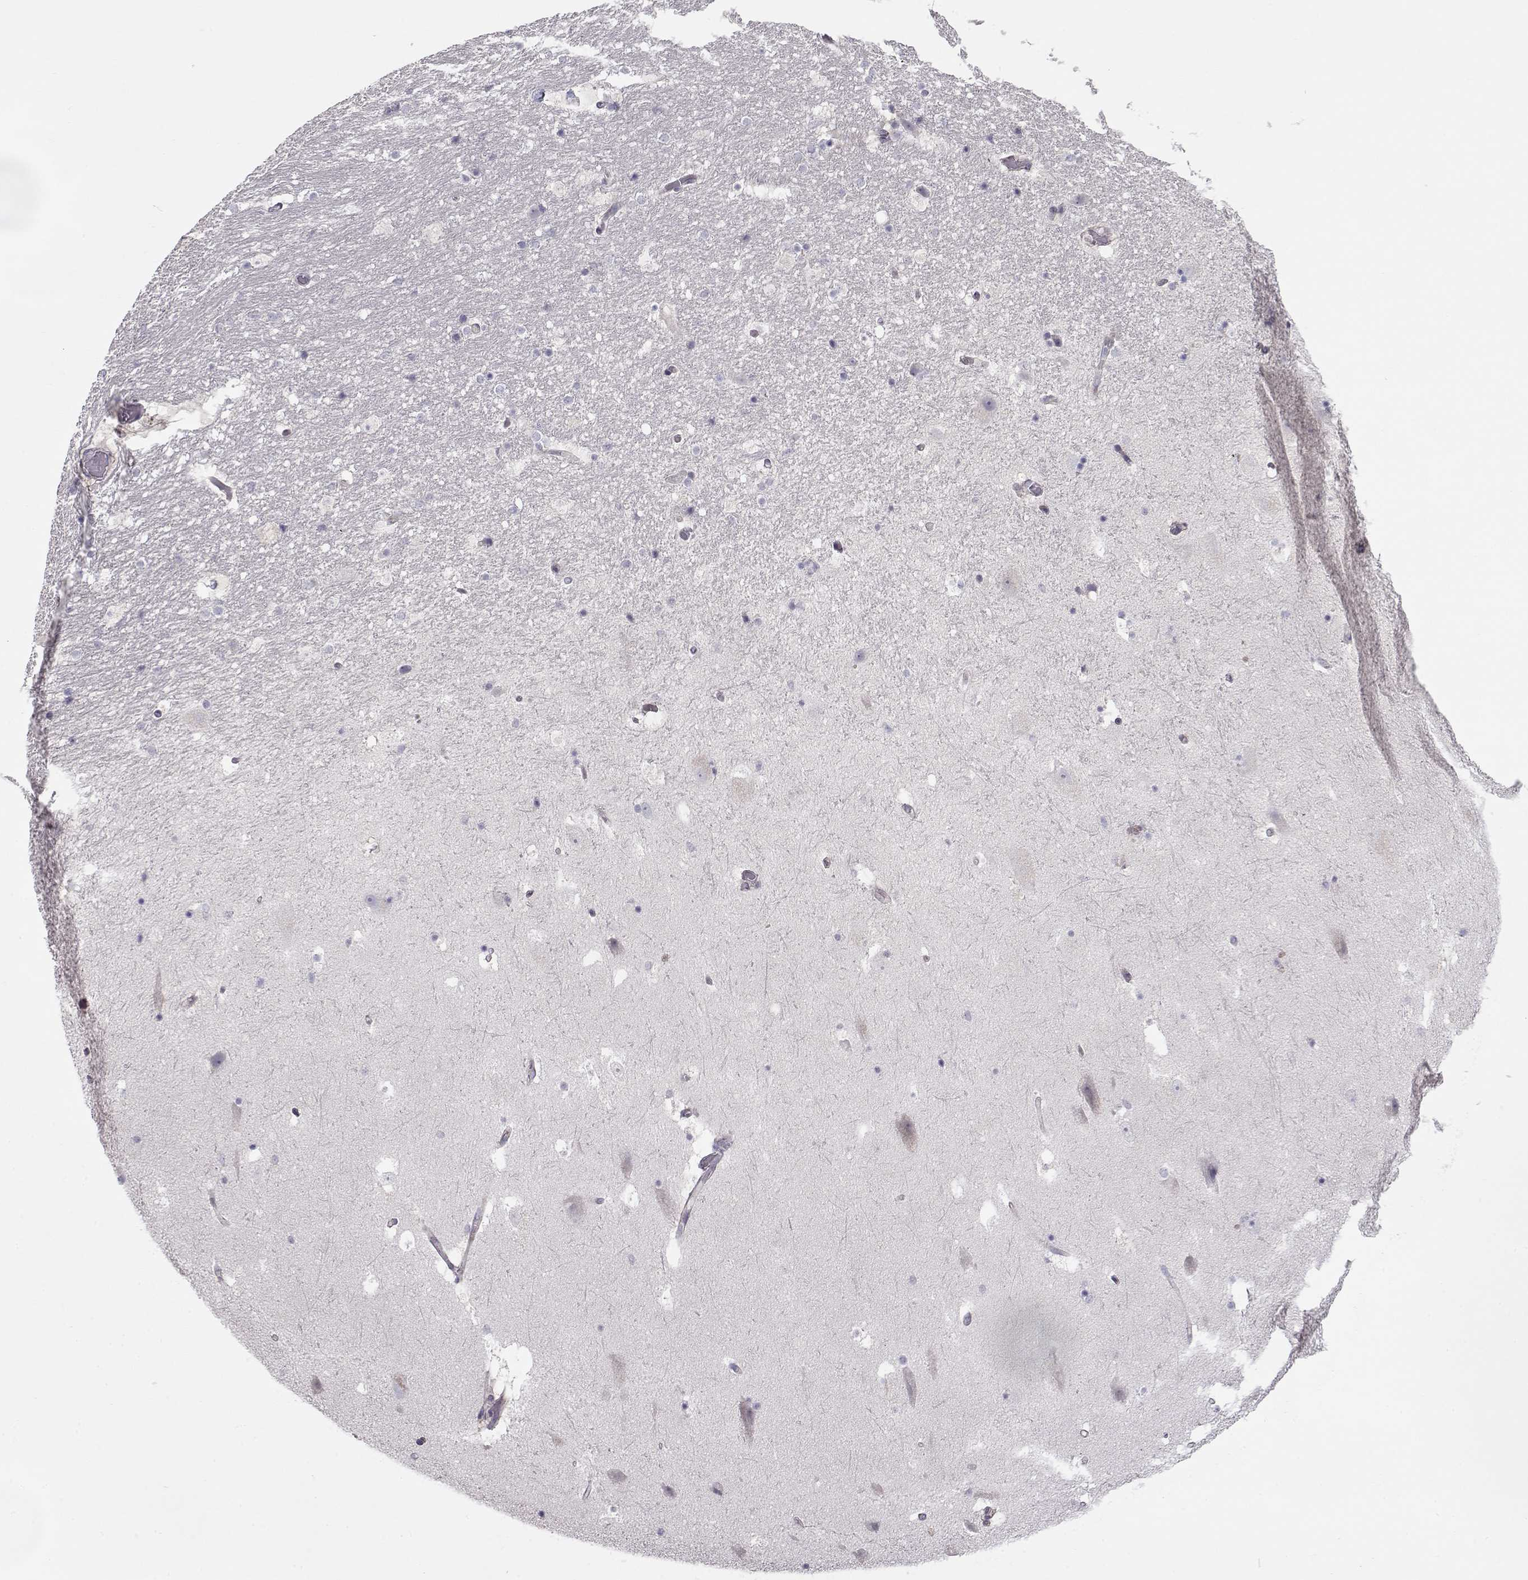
{"staining": {"intensity": "negative", "quantity": "none", "location": "none"}, "tissue": "hippocampus", "cell_type": "Glial cells", "image_type": "normal", "snomed": [{"axis": "morphology", "description": "Normal tissue, NOS"}, {"axis": "topography", "description": "Hippocampus"}], "caption": "Glial cells show no significant positivity in benign hippocampus. (DAB (3,3'-diaminobenzidine) immunohistochemistry (IHC), high magnification).", "gene": "GRK1", "patient": {"sex": "male", "age": 51}}